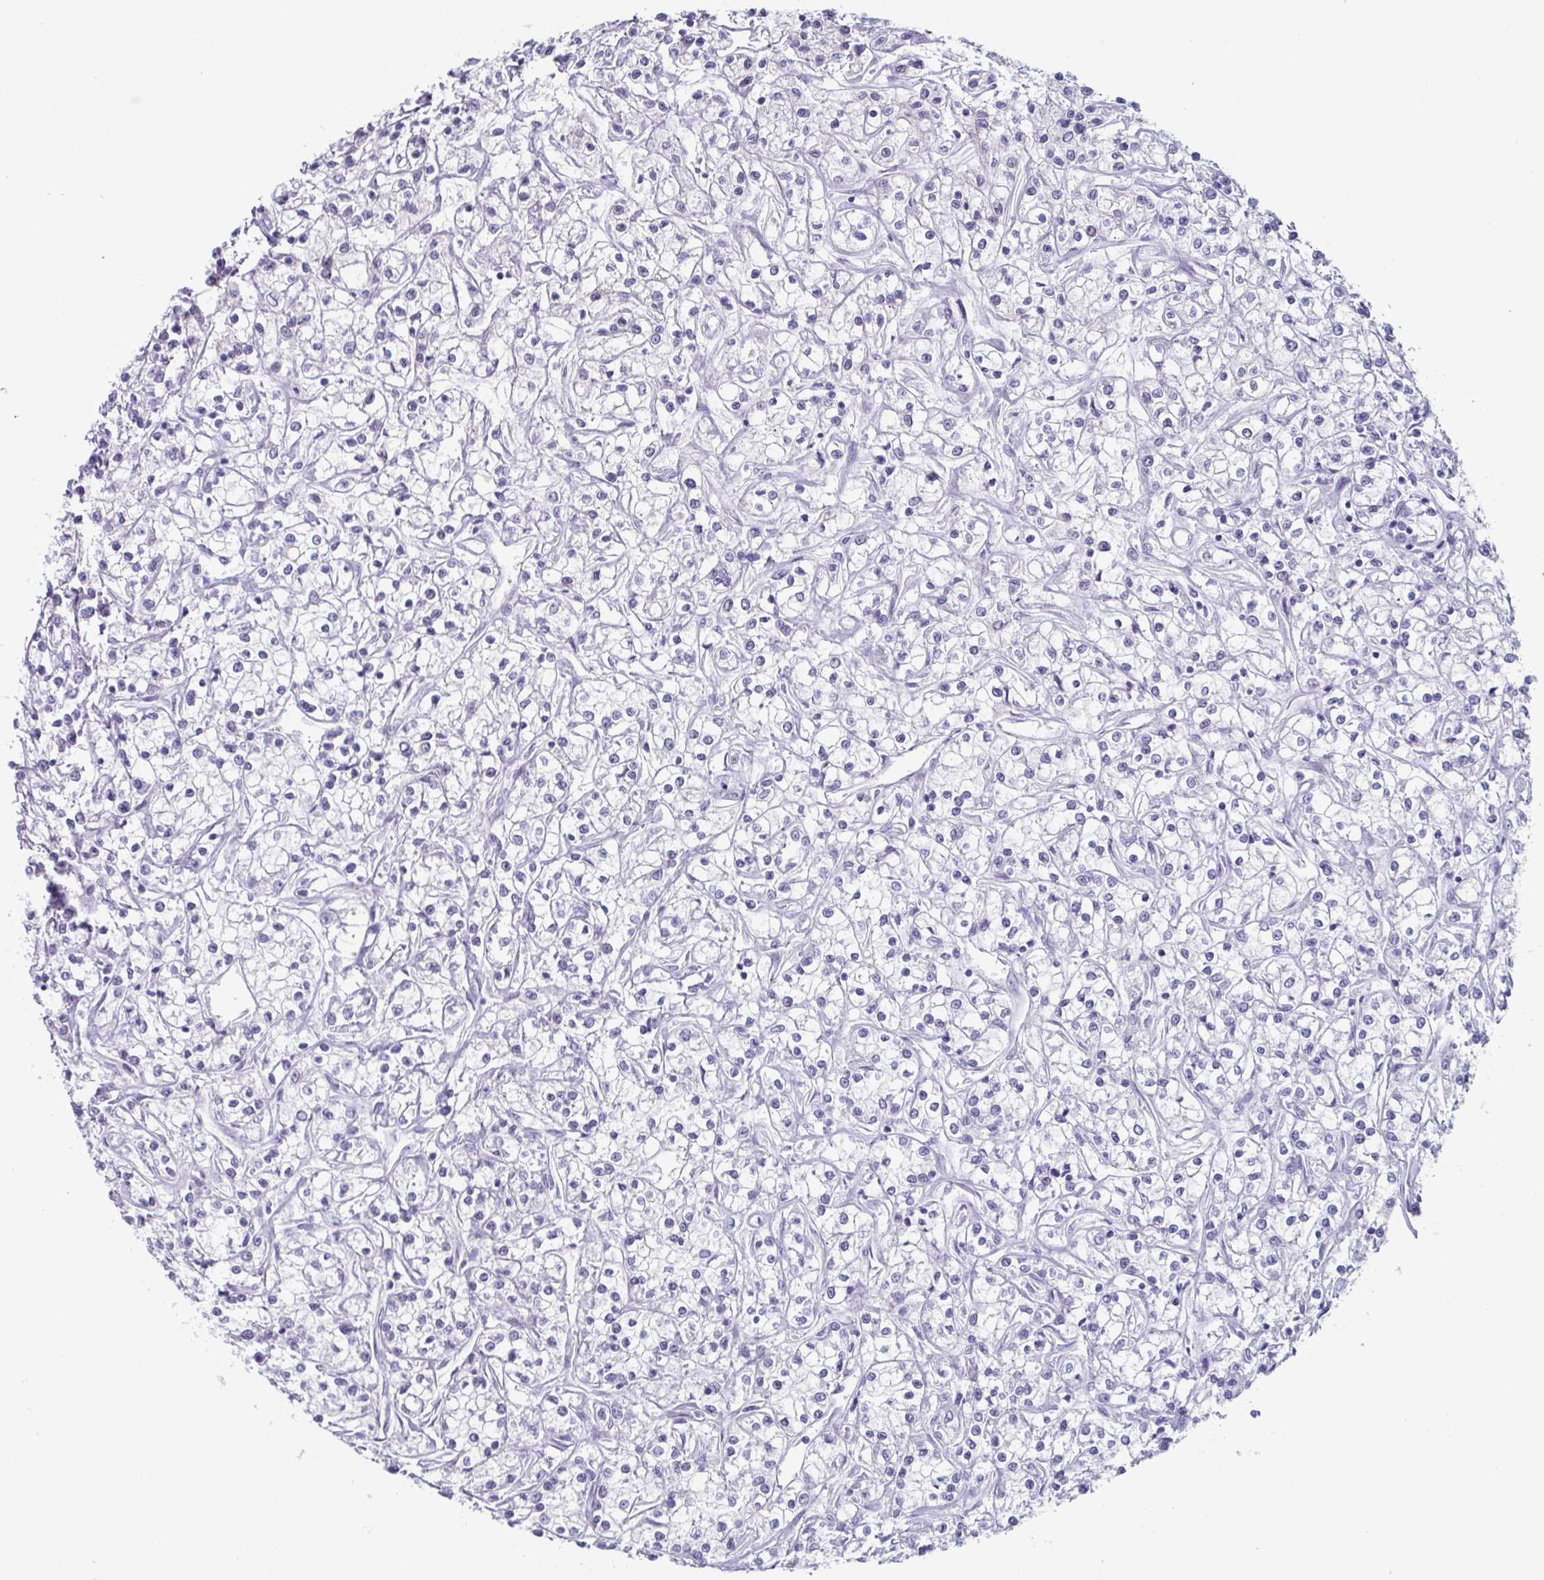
{"staining": {"intensity": "negative", "quantity": "none", "location": "none"}, "tissue": "renal cancer", "cell_type": "Tumor cells", "image_type": "cancer", "snomed": [{"axis": "morphology", "description": "Adenocarcinoma, NOS"}, {"axis": "topography", "description": "Kidney"}], "caption": "Immunohistochemistry micrograph of renal cancer (adenocarcinoma) stained for a protein (brown), which displays no expression in tumor cells.", "gene": "VSIG10L", "patient": {"sex": "female", "age": 59}}